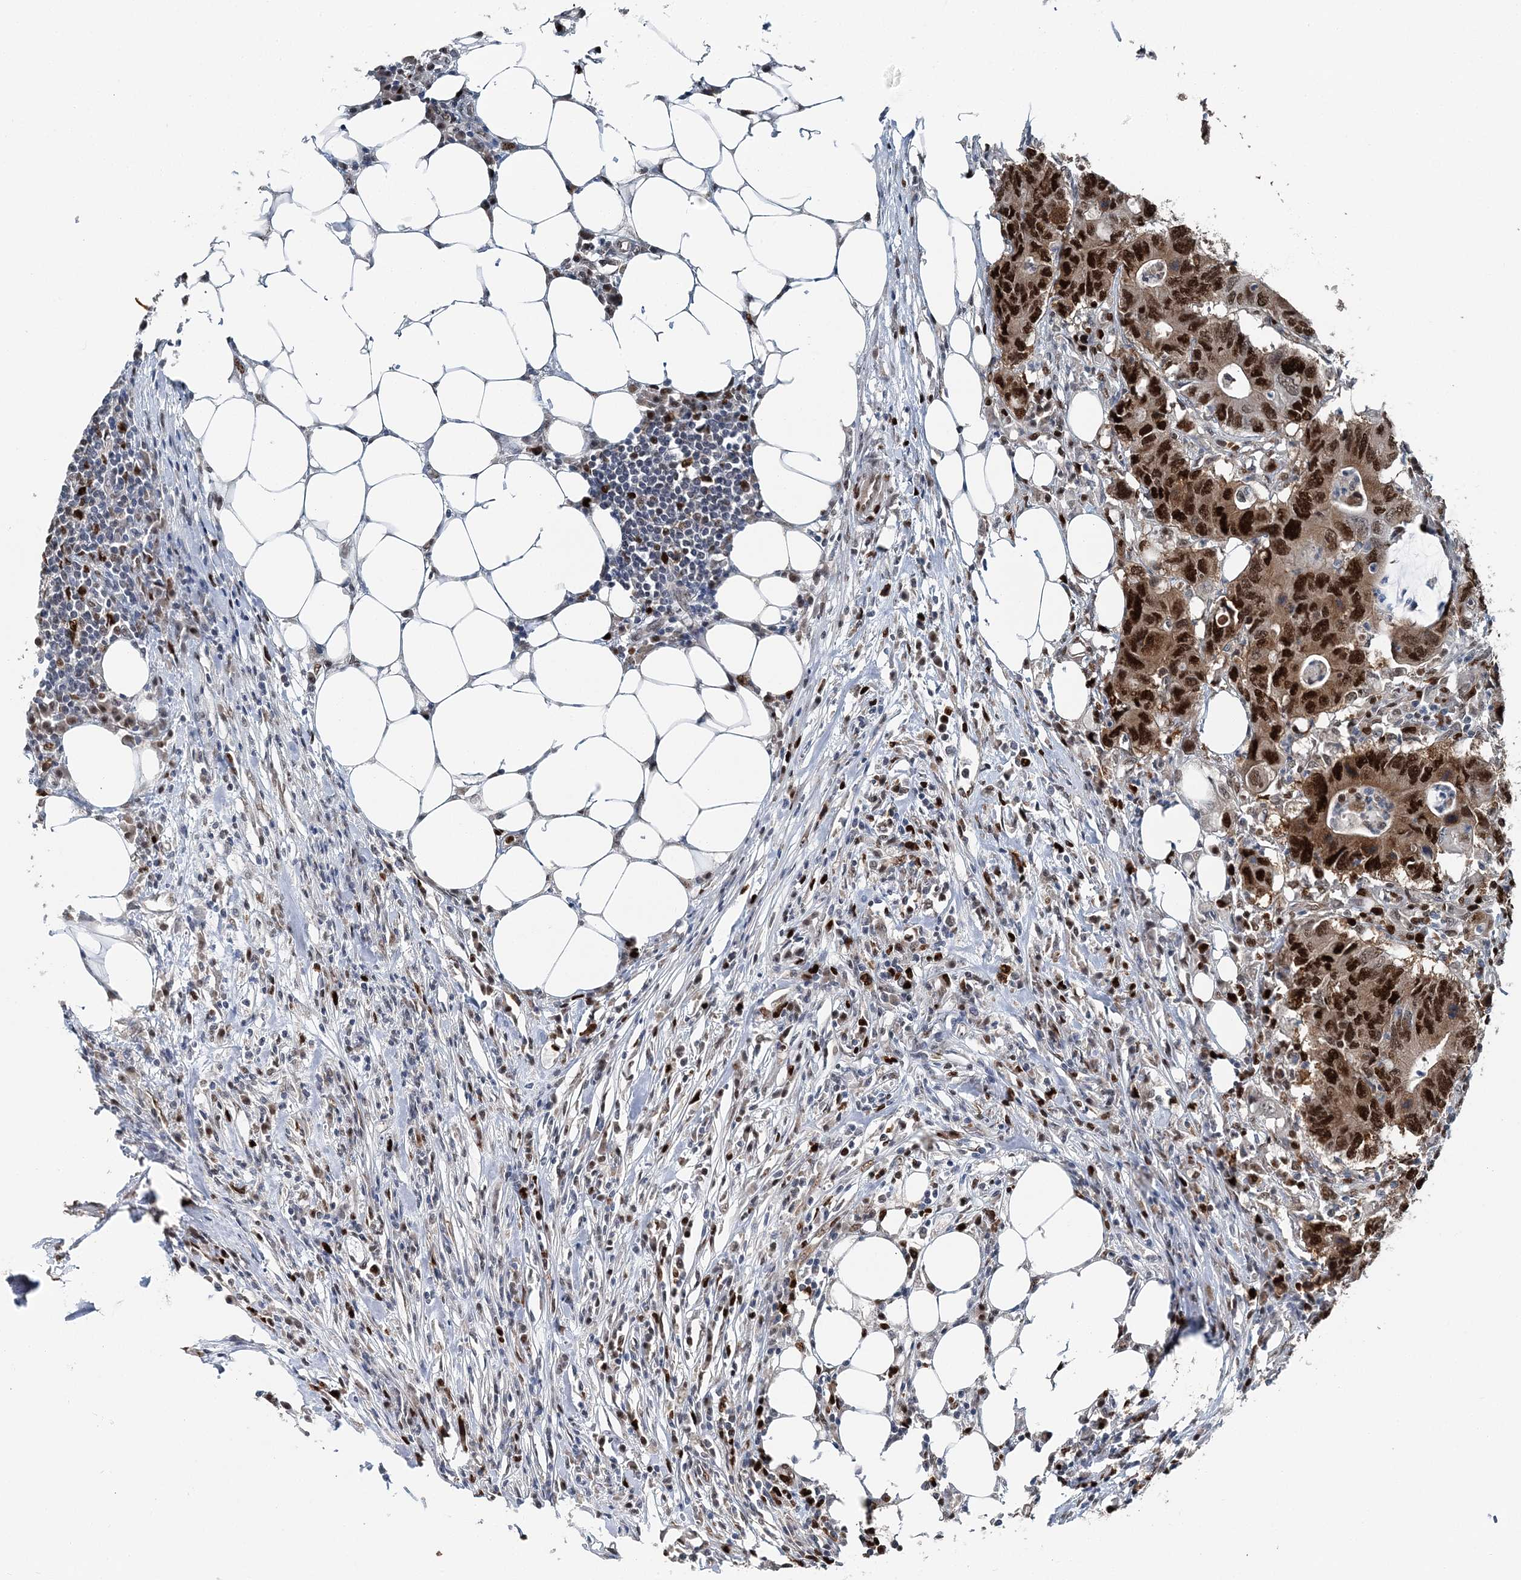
{"staining": {"intensity": "strong", "quantity": ">75%", "location": "nuclear"}, "tissue": "colorectal cancer", "cell_type": "Tumor cells", "image_type": "cancer", "snomed": [{"axis": "morphology", "description": "Adenocarcinoma, NOS"}, {"axis": "topography", "description": "Colon"}], "caption": "Adenocarcinoma (colorectal) stained with a brown dye shows strong nuclear positive positivity in approximately >75% of tumor cells.", "gene": "HAT1", "patient": {"sex": "male", "age": 71}}